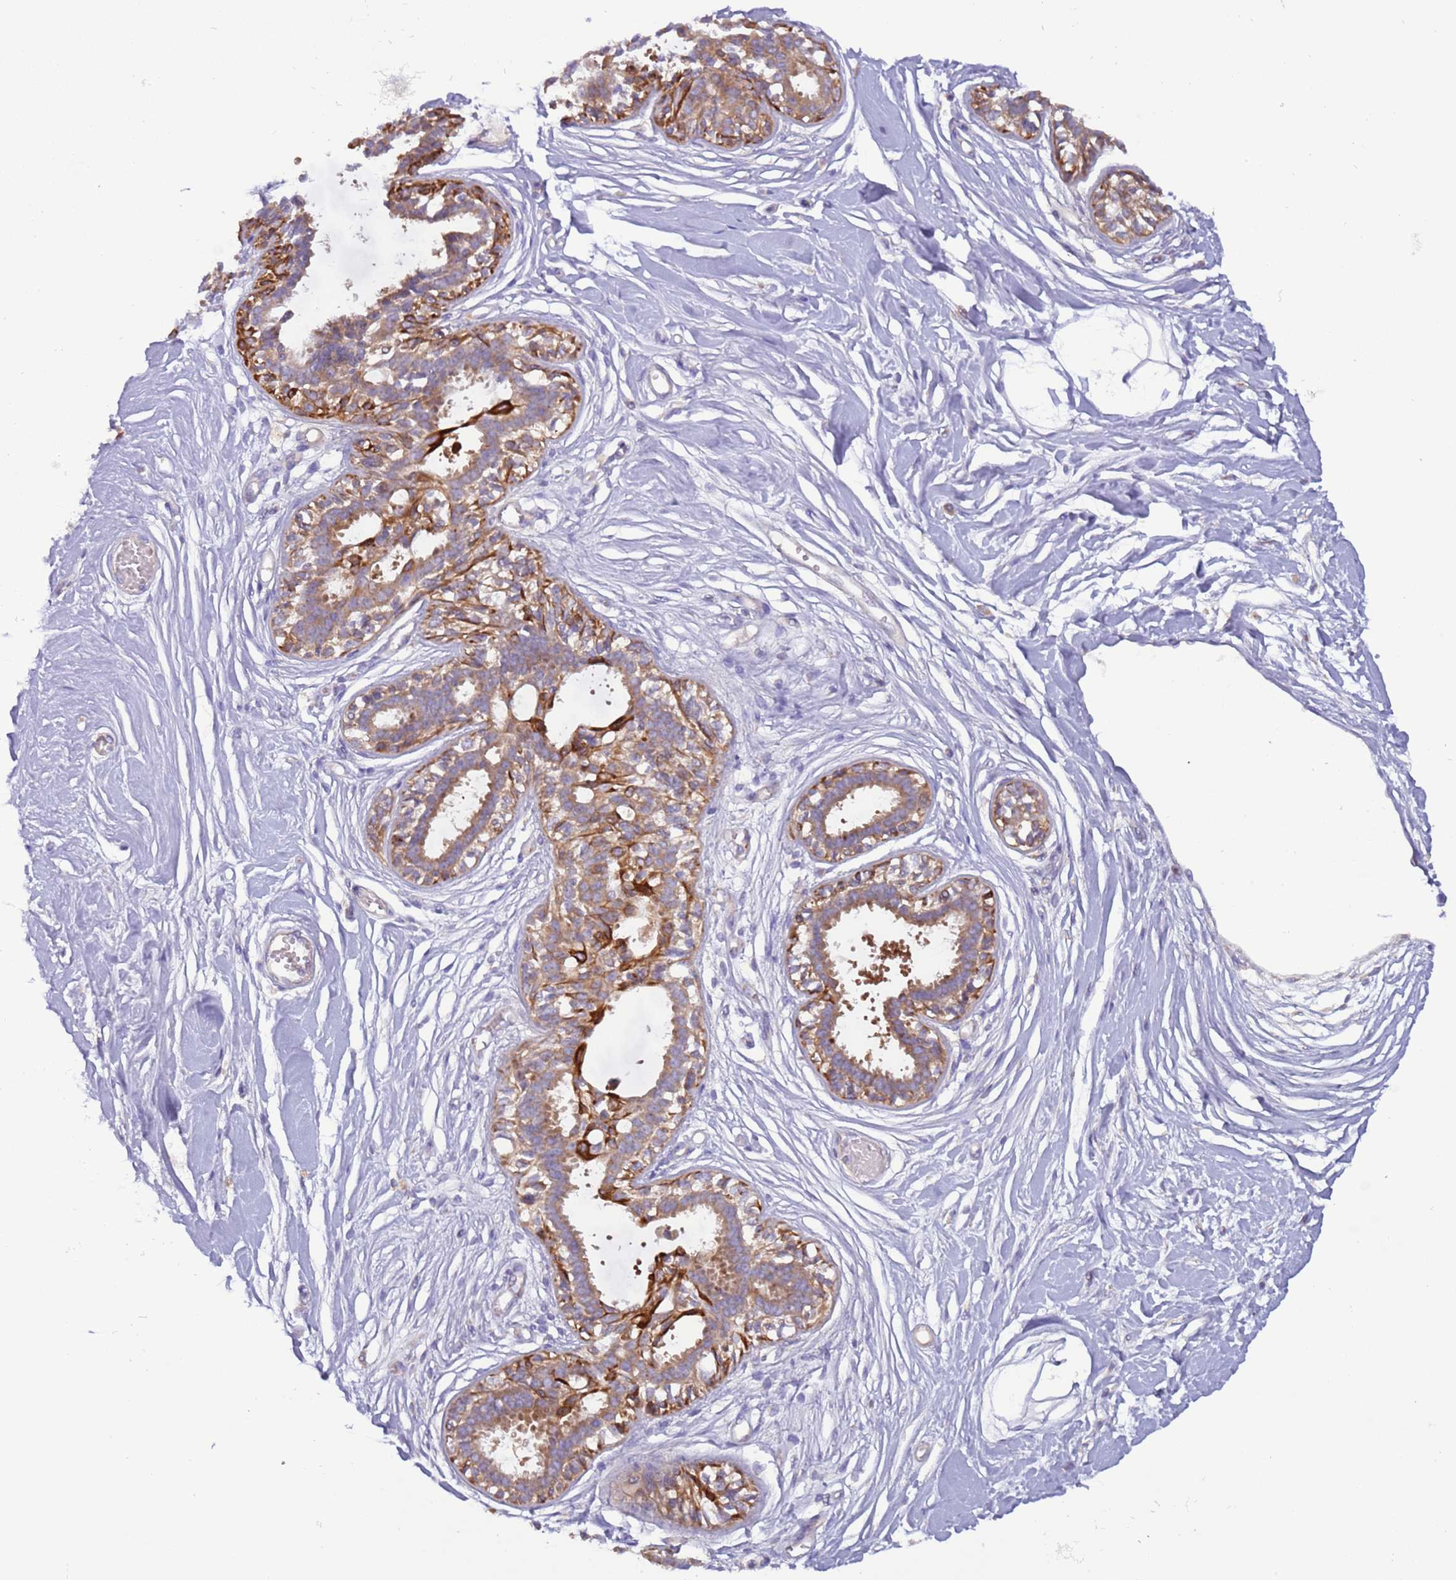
{"staining": {"intensity": "negative", "quantity": "none", "location": "none"}, "tissue": "breast", "cell_type": "Adipocytes", "image_type": "normal", "snomed": [{"axis": "morphology", "description": "Normal tissue, NOS"}, {"axis": "topography", "description": "Breast"}], "caption": "Immunohistochemistry photomicrograph of unremarkable breast: human breast stained with DAB (3,3'-diaminobenzidine) displays no significant protein staining in adipocytes.", "gene": "UQCRQ", "patient": {"sex": "female", "age": 45}}